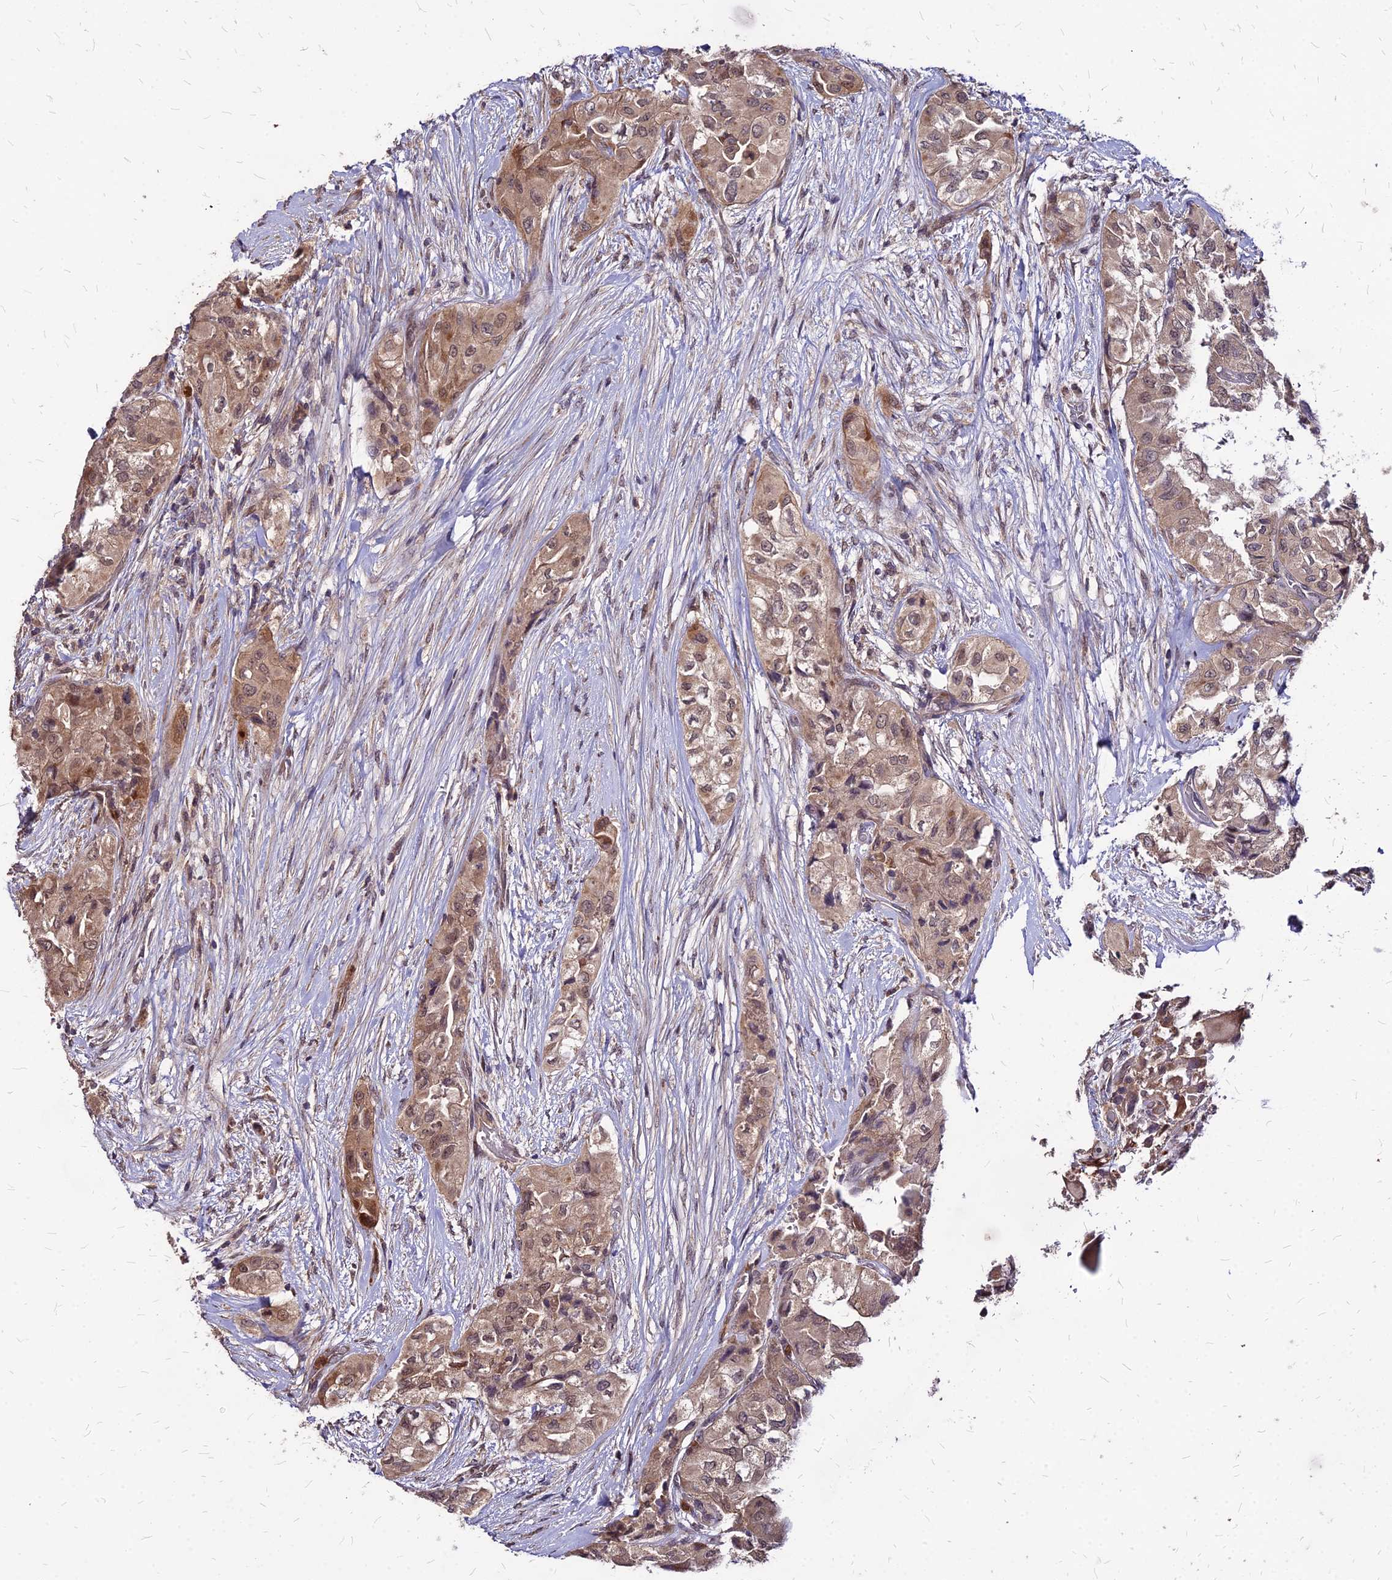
{"staining": {"intensity": "weak", "quantity": ">75%", "location": "cytoplasmic/membranous,nuclear"}, "tissue": "thyroid cancer", "cell_type": "Tumor cells", "image_type": "cancer", "snomed": [{"axis": "morphology", "description": "Papillary adenocarcinoma, NOS"}, {"axis": "topography", "description": "Thyroid gland"}], "caption": "Tumor cells reveal weak cytoplasmic/membranous and nuclear positivity in about >75% of cells in thyroid papillary adenocarcinoma.", "gene": "APBA3", "patient": {"sex": "female", "age": 59}}